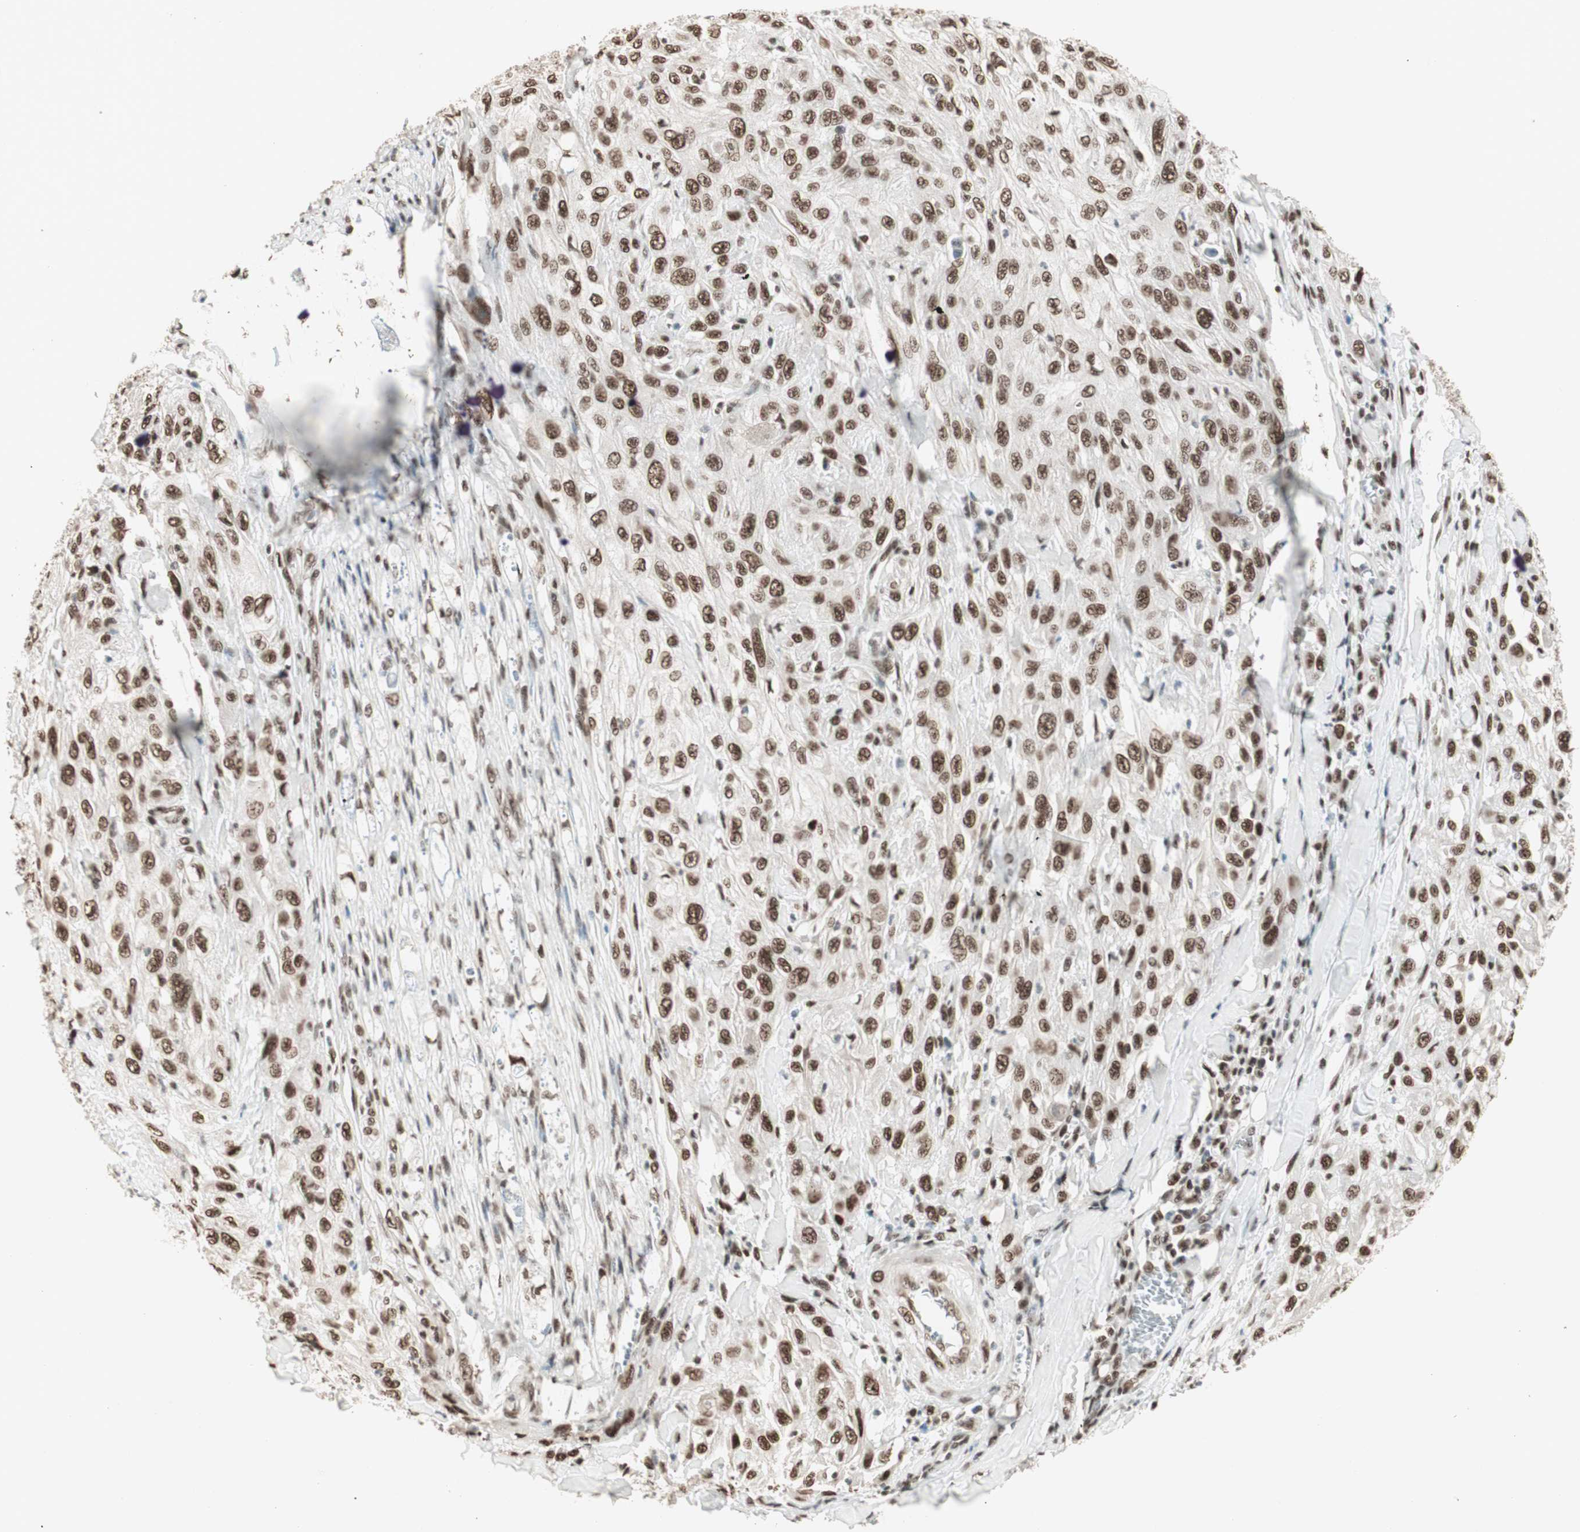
{"staining": {"intensity": "strong", "quantity": ">75%", "location": "nuclear"}, "tissue": "skin cancer", "cell_type": "Tumor cells", "image_type": "cancer", "snomed": [{"axis": "morphology", "description": "Squamous cell carcinoma, NOS"}, {"axis": "morphology", "description": "Squamous cell carcinoma, metastatic, NOS"}, {"axis": "topography", "description": "Skin"}, {"axis": "topography", "description": "Lymph node"}], "caption": "Skin cancer (squamous cell carcinoma) stained for a protein shows strong nuclear positivity in tumor cells.", "gene": "SMARCE1", "patient": {"sex": "male", "age": 75}}